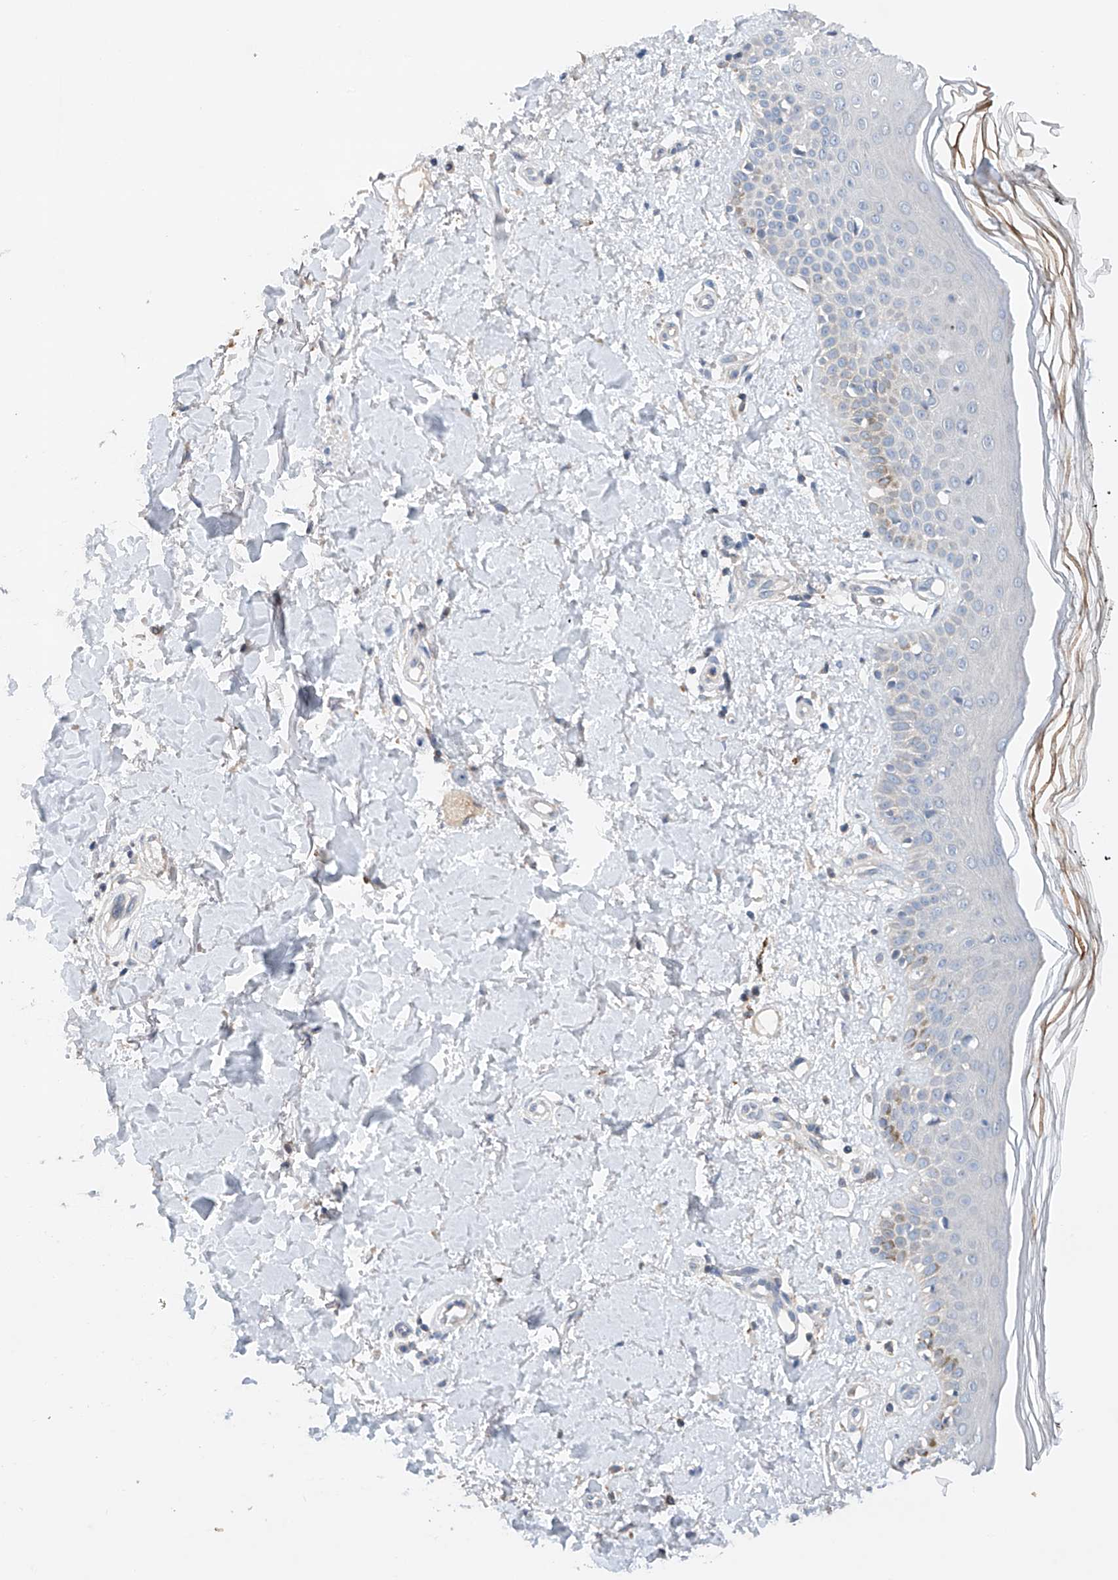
{"staining": {"intensity": "negative", "quantity": "none", "location": "none"}, "tissue": "skin", "cell_type": "Fibroblasts", "image_type": "normal", "snomed": [{"axis": "morphology", "description": "Normal tissue, NOS"}, {"axis": "topography", "description": "Skin"}], "caption": "Protein analysis of unremarkable skin exhibits no significant positivity in fibroblasts.", "gene": "GPC4", "patient": {"sex": "female", "age": 64}}